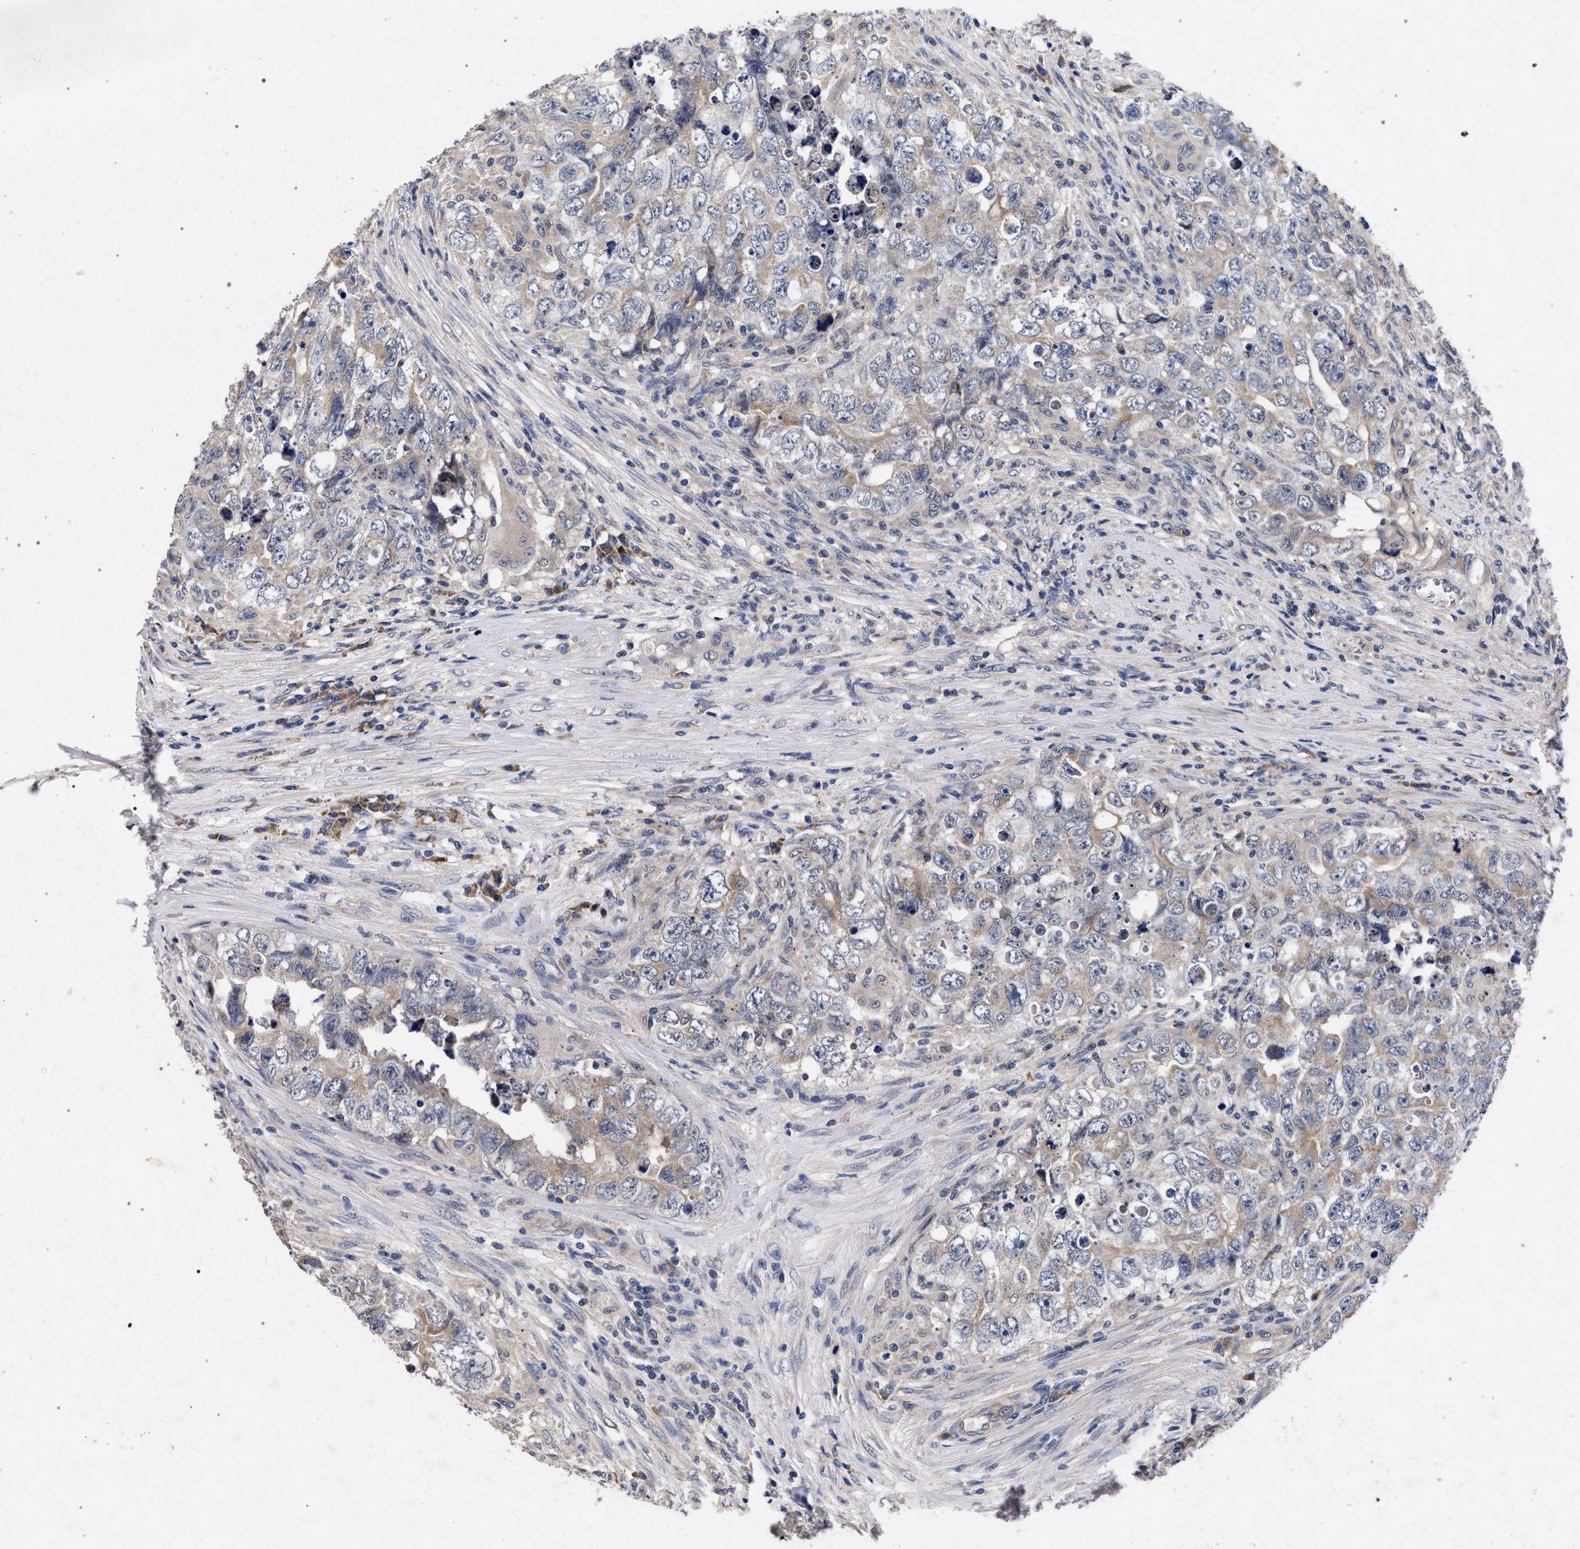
{"staining": {"intensity": "weak", "quantity": "<25%", "location": "cytoplasmic/membranous"}, "tissue": "testis cancer", "cell_type": "Tumor cells", "image_type": "cancer", "snomed": [{"axis": "morphology", "description": "Seminoma, NOS"}, {"axis": "morphology", "description": "Carcinoma, Embryonal, NOS"}, {"axis": "topography", "description": "Testis"}], "caption": "There is no significant positivity in tumor cells of testis seminoma.", "gene": "CFAP95", "patient": {"sex": "male", "age": 43}}